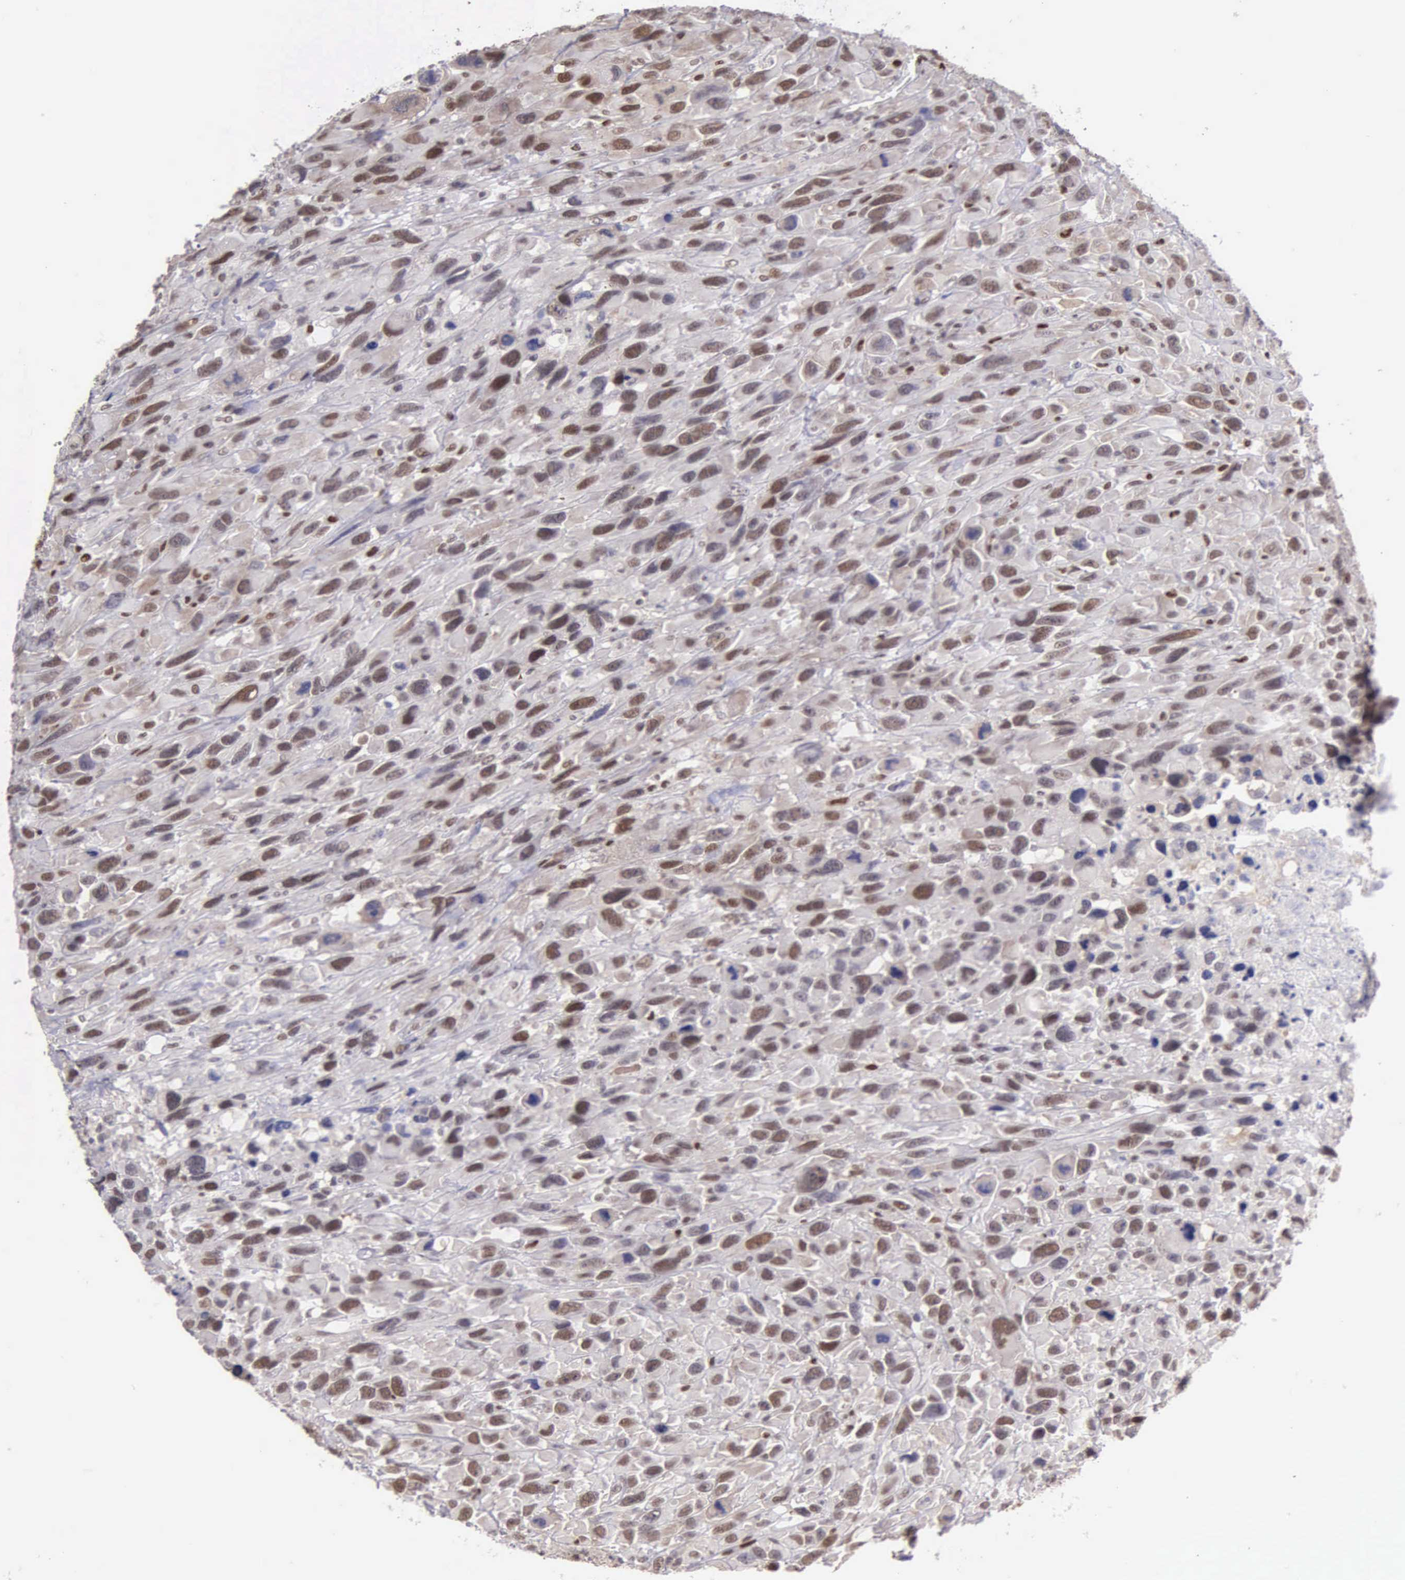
{"staining": {"intensity": "moderate", "quantity": "25%-75%", "location": "nuclear"}, "tissue": "renal cancer", "cell_type": "Tumor cells", "image_type": "cancer", "snomed": [{"axis": "morphology", "description": "Adenocarcinoma, NOS"}, {"axis": "topography", "description": "Kidney"}], "caption": "Tumor cells exhibit moderate nuclear expression in approximately 25%-75% of cells in renal cancer.", "gene": "UBR7", "patient": {"sex": "male", "age": 79}}